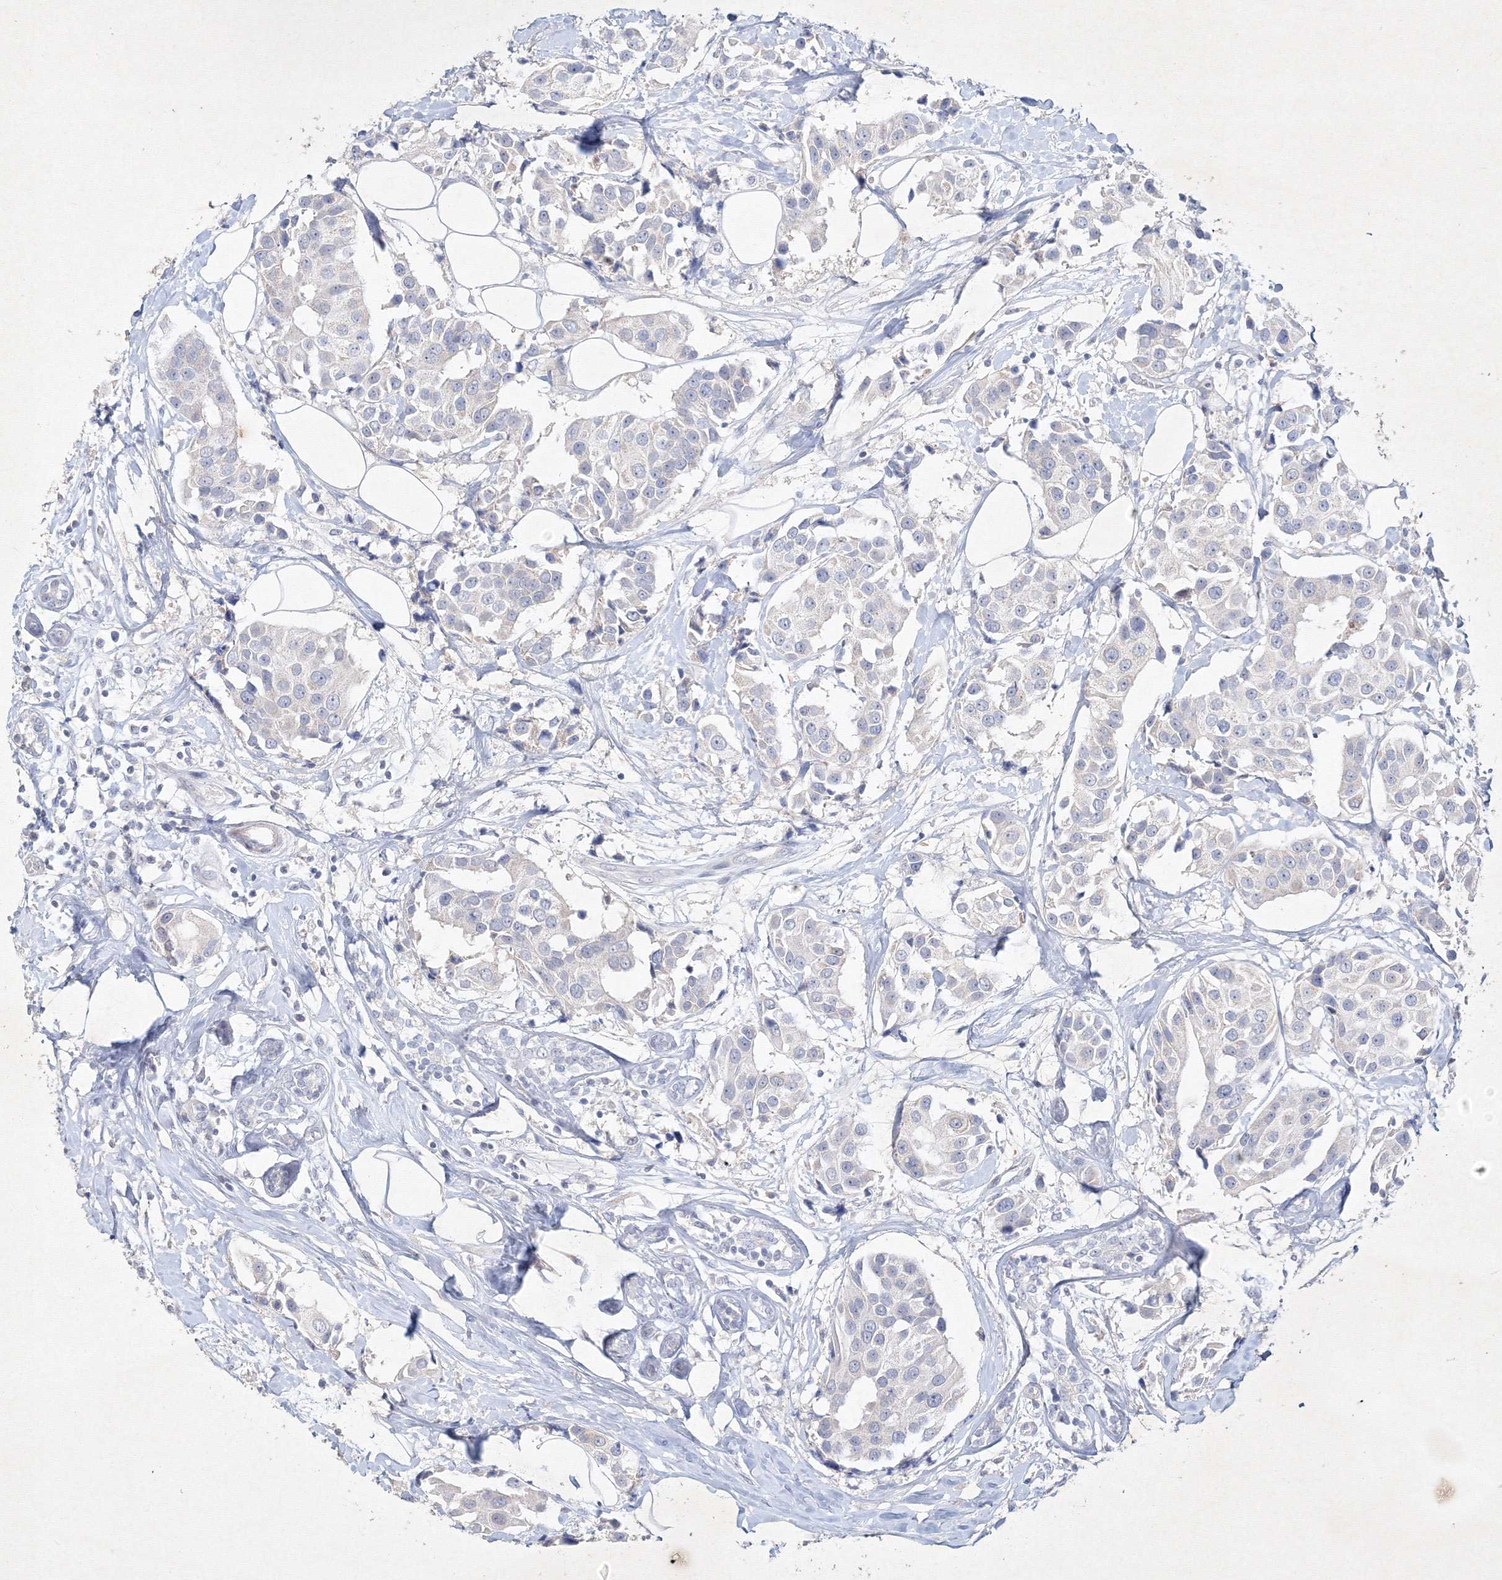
{"staining": {"intensity": "negative", "quantity": "none", "location": "none"}, "tissue": "breast cancer", "cell_type": "Tumor cells", "image_type": "cancer", "snomed": [{"axis": "morphology", "description": "Normal tissue, NOS"}, {"axis": "morphology", "description": "Duct carcinoma"}, {"axis": "topography", "description": "Breast"}], "caption": "A high-resolution micrograph shows immunohistochemistry (IHC) staining of breast invasive ductal carcinoma, which reveals no significant staining in tumor cells.", "gene": "CXXC4", "patient": {"sex": "female", "age": 39}}